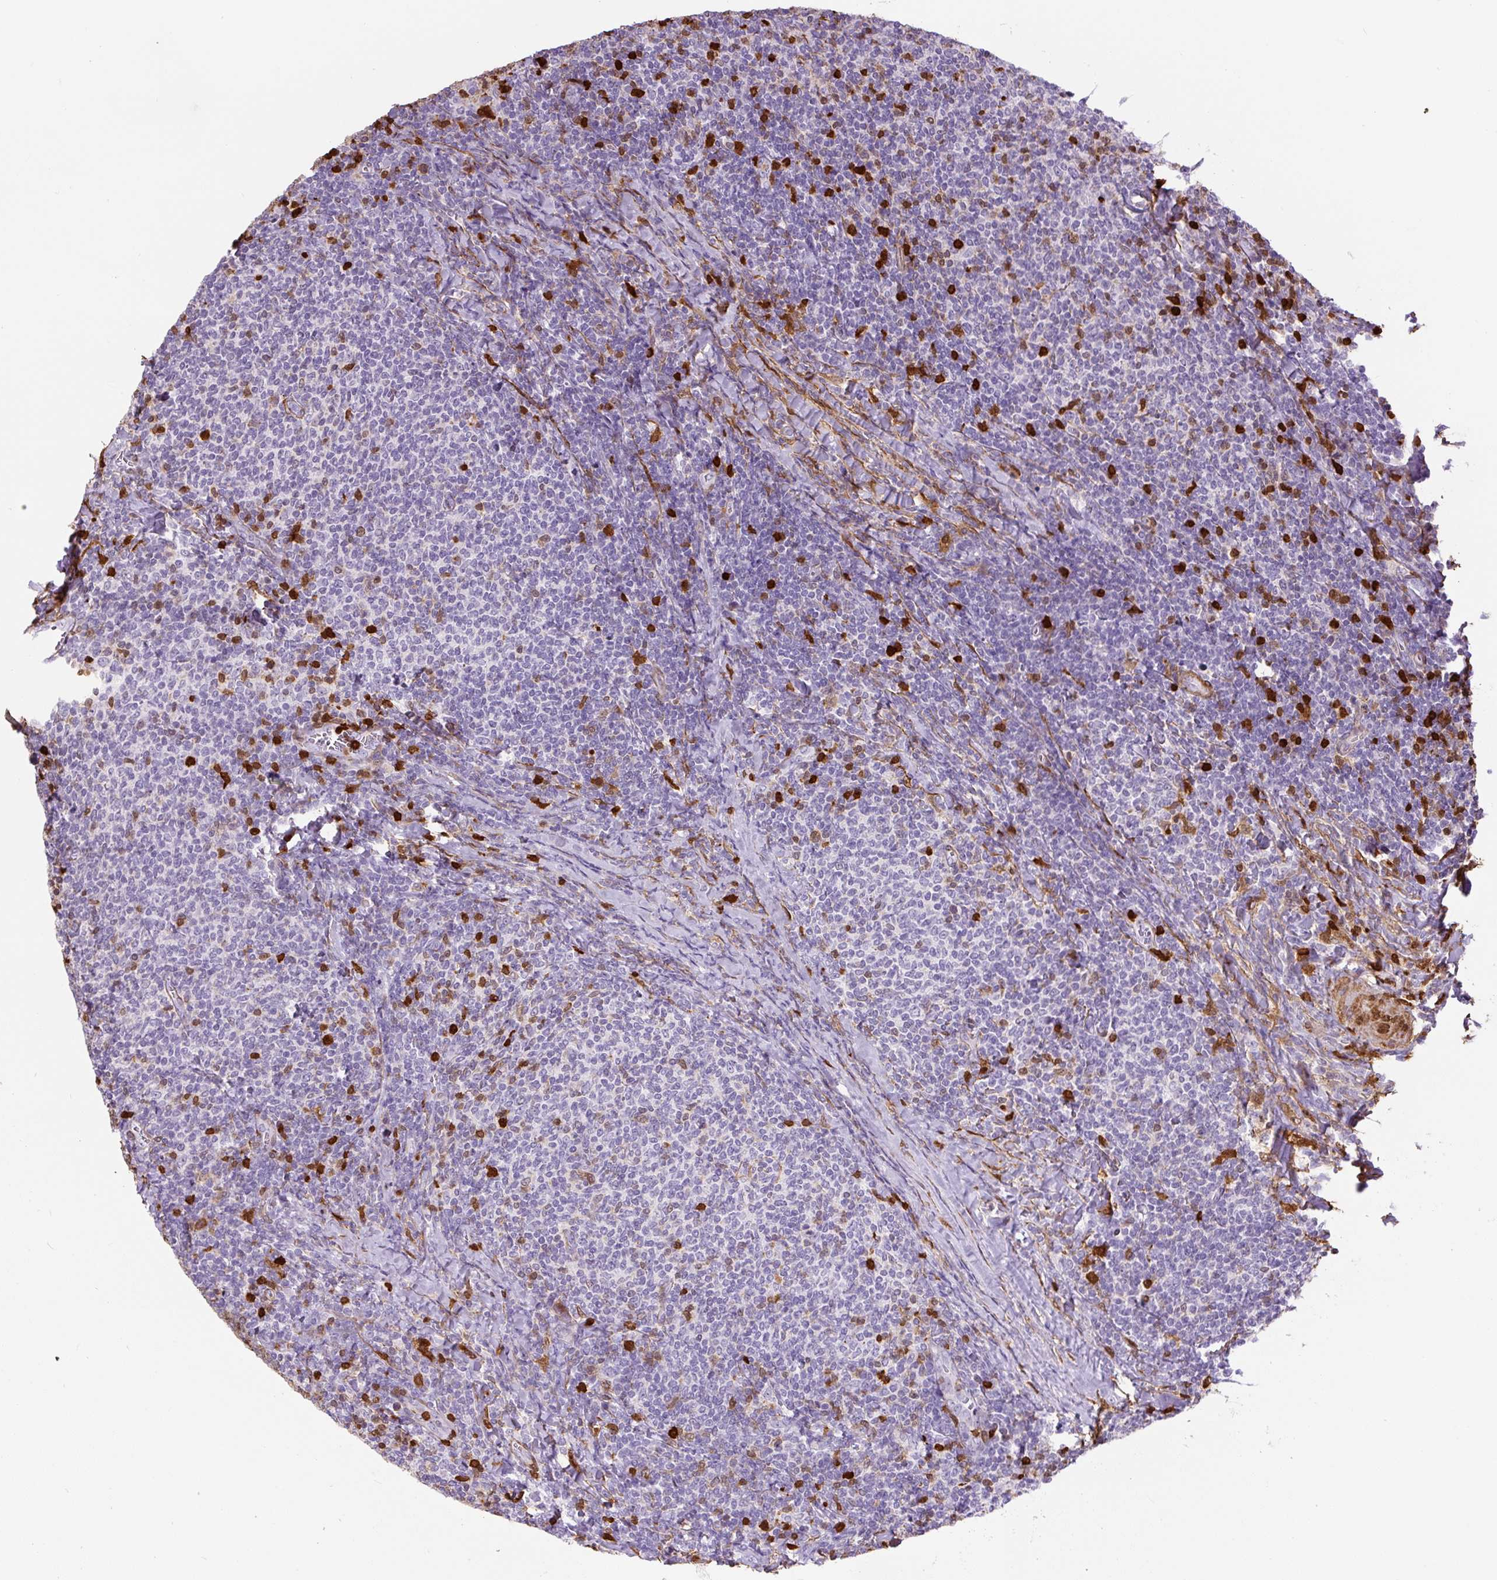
{"staining": {"intensity": "negative", "quantity": "none", "location": "none"}, "tissue": "lymphoma", "cell_type": "Tumor cells", "image_type": "cancer", "snomed": [{"axis": "morphology", "description": "Malignant lymphoma, non-Hodgkin's type, Low grade"}, {"axis": "topography", "description": "Lymph node"}], "caption": "The immunohistochemistry image has no significant expression in tumor cells of low-grade malignant lymphoma, non-Hodgkin's type tissue.", "gene": "S100A4", "patient": {"sex": "male", "age": 52}}